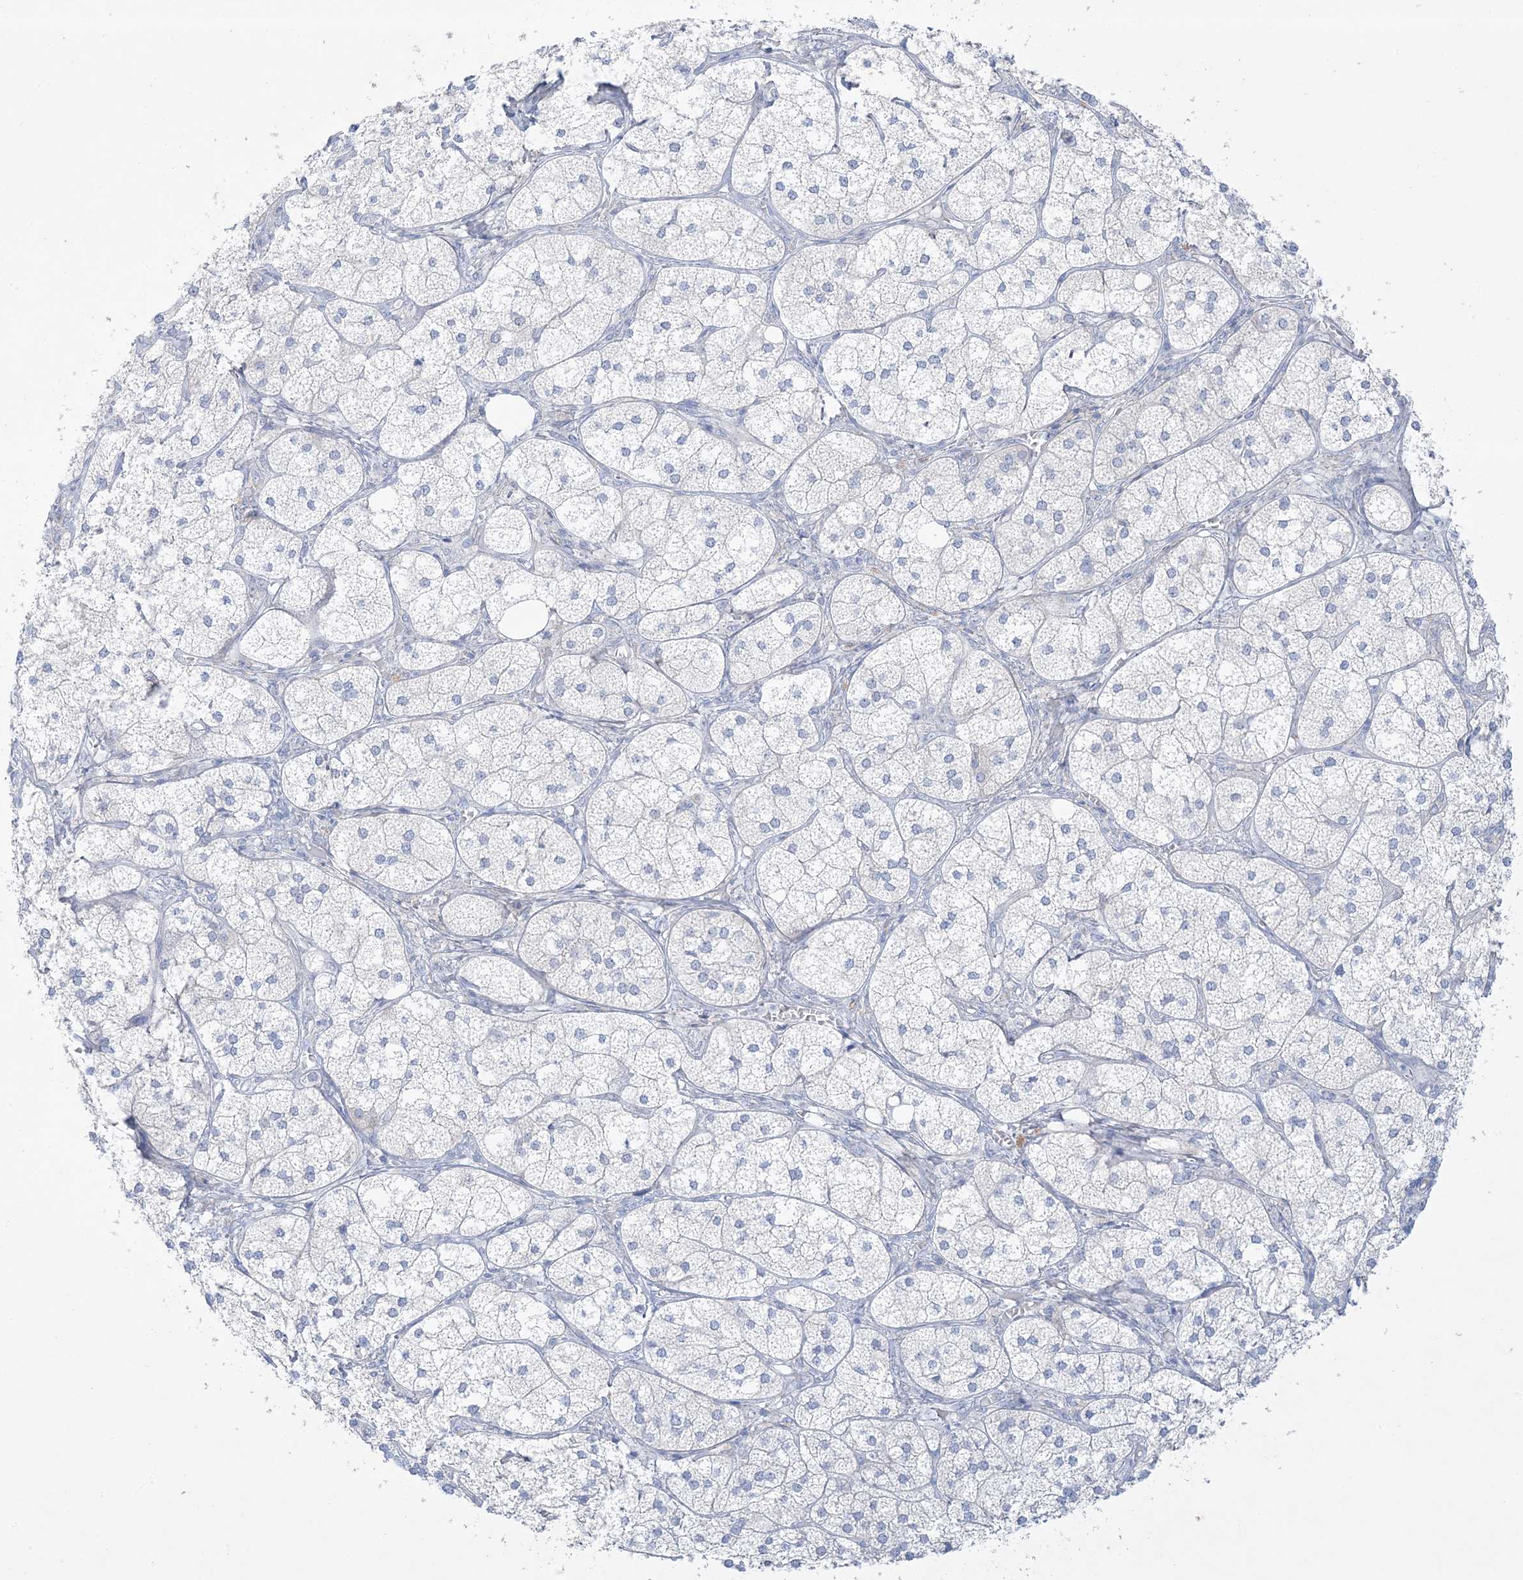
{"staining": {"intensity": "weak", "quantity": "<25%", "location": "cytoplasmic/membranous"}, "tissue": "adrenal gland", "cell_type": "Glandular cells", "image_type": "normal", "snomed": [{"axis": "morphology", "description": "Normal tissue, NOS"}, {"axis": "topography", "description": "Adrenal gland"}], "caption": "Glandular cells show no significant protein expression in benign adrenal gland. (Stains: DAB (3,3'-diaminobenzidine) IHC with hematoxylin counter stain, Microscopy: brightfield microscopy at high magnification).", "gene": "FAM184A", "patient": {"sex": "female", "age": 61}}